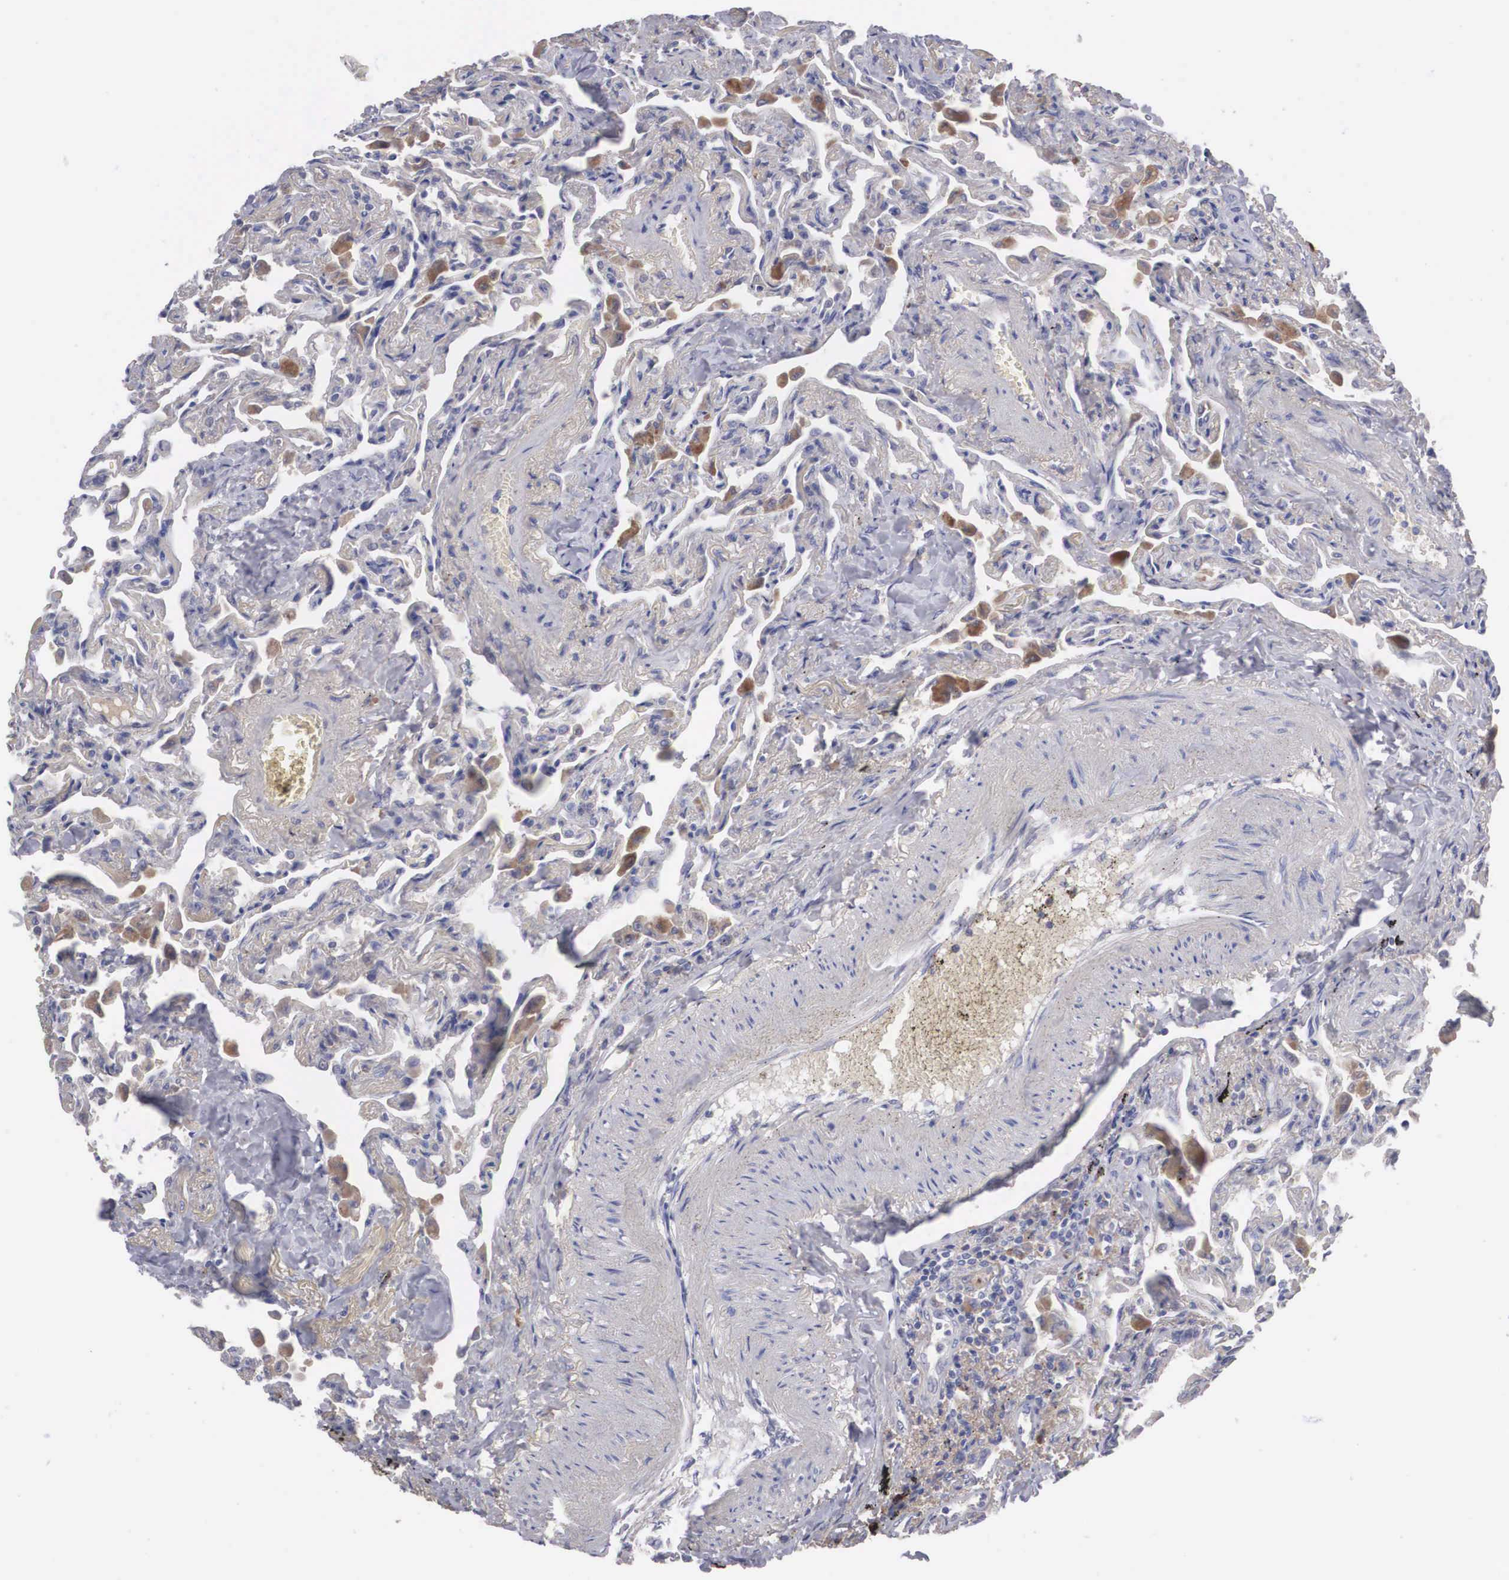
{"staining": {"intensity": "weak", "quantity": "<25%", "location": "cytoplasmic/membranous"}, "tissue": "lung", "cell_type": "Alveolar cells", "image_type": "normal", "snomed": [{"axis": "morphology", "description": "Normal tissue, NOS"}, {"axis": "topography", "description": "Lung"}], "caption": "Immunohistochemistry (IHC) of benign human lung exhibits no positivity in alveolar cells. (Stains: DAB (3,3'-diaminobenzidine) IHC with hematoxylin counter stain, Microscopy: brightfield microscopy at high magnification).", "gene": "ABHD4", "patient": {"sex": "male", "age": 73}}